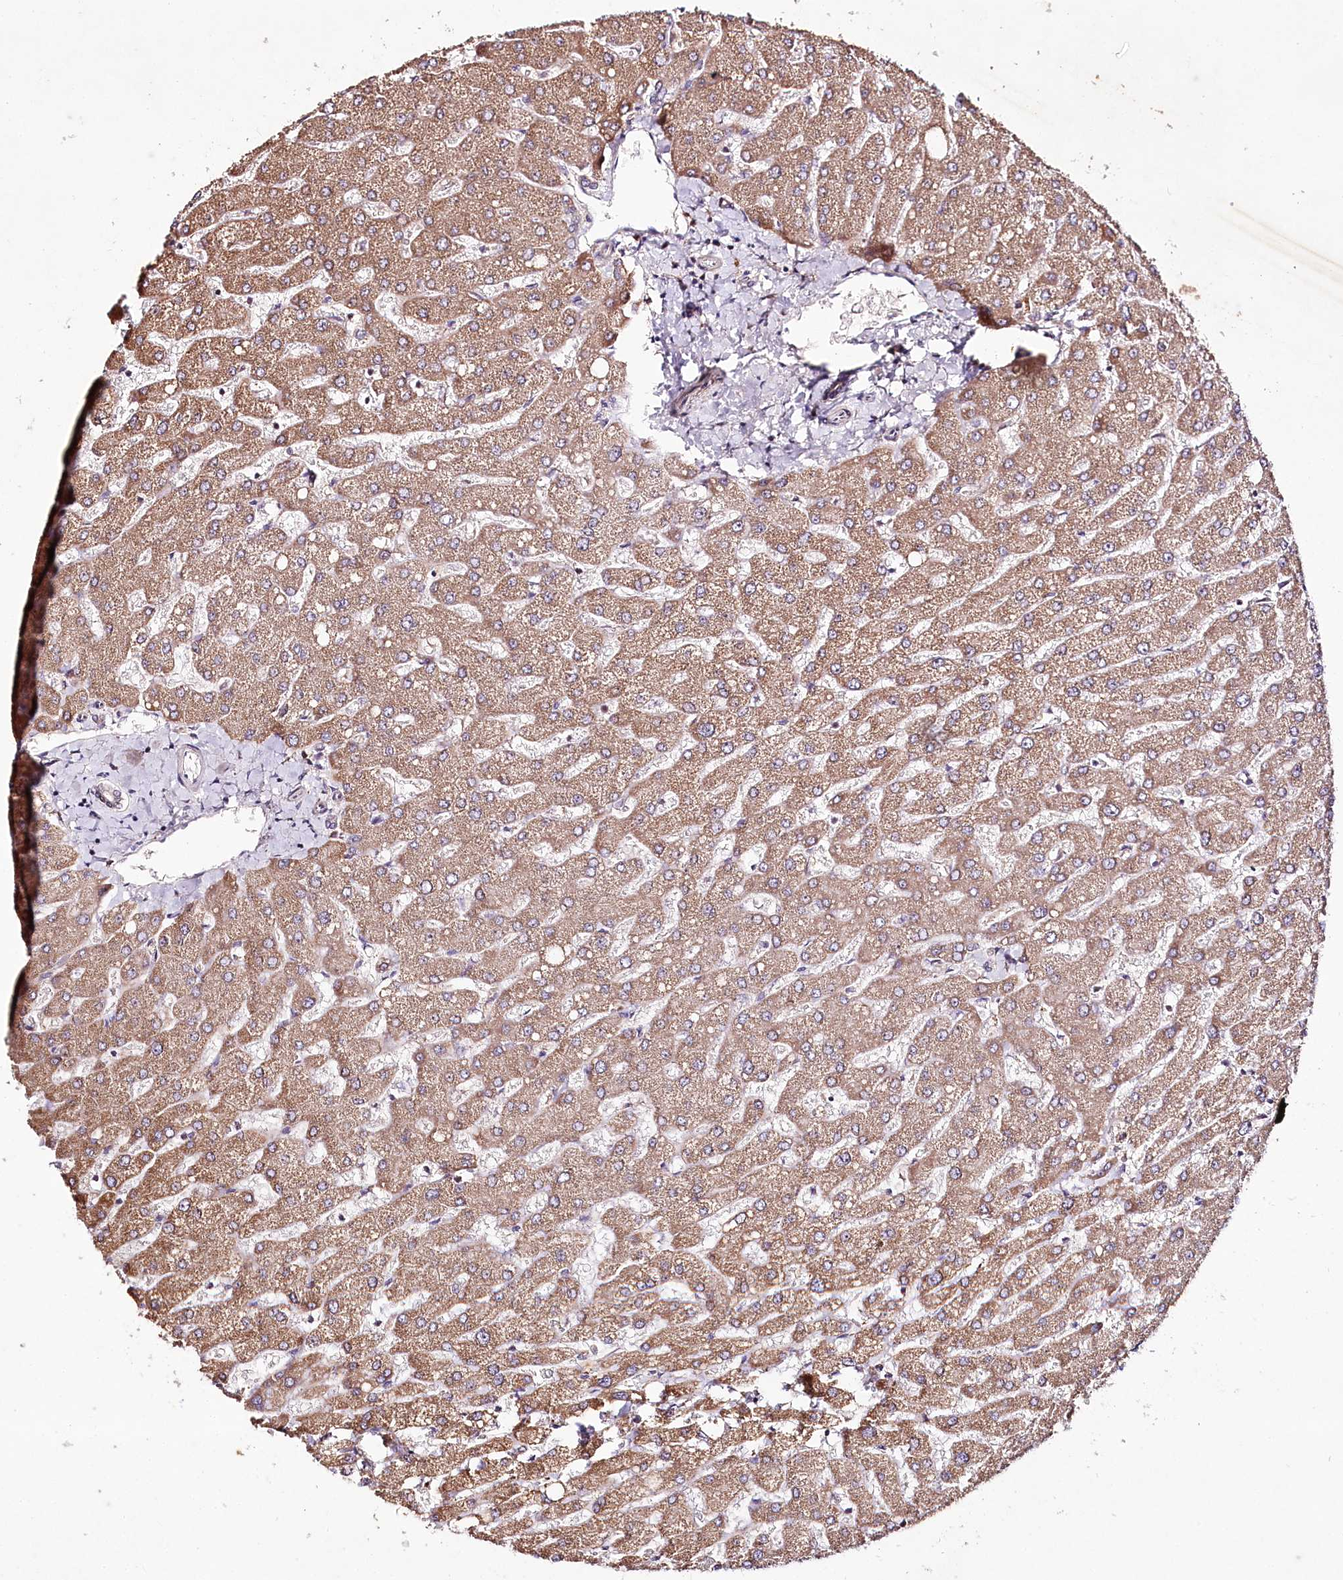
{"staining": {"intensity": "negative", "quantity": "none", "location": "none"}, "tissue": "liver", "cell_type": "Cholangiocytes", "image_type": "normal", "snomed": [{"axis": "morphology", "description": "Normal tissue, NOS"}, {"axis": "topography", "description": "Liver"}], "caption": "A high-resolution photomicrograph shows immunohistochemistry (IHC) staining of unremarkable liver, which demonstrates no significant positivity in cholangiocytes.", "gene": "DMP1", "patient": {"sex": "male", "age": 55}}